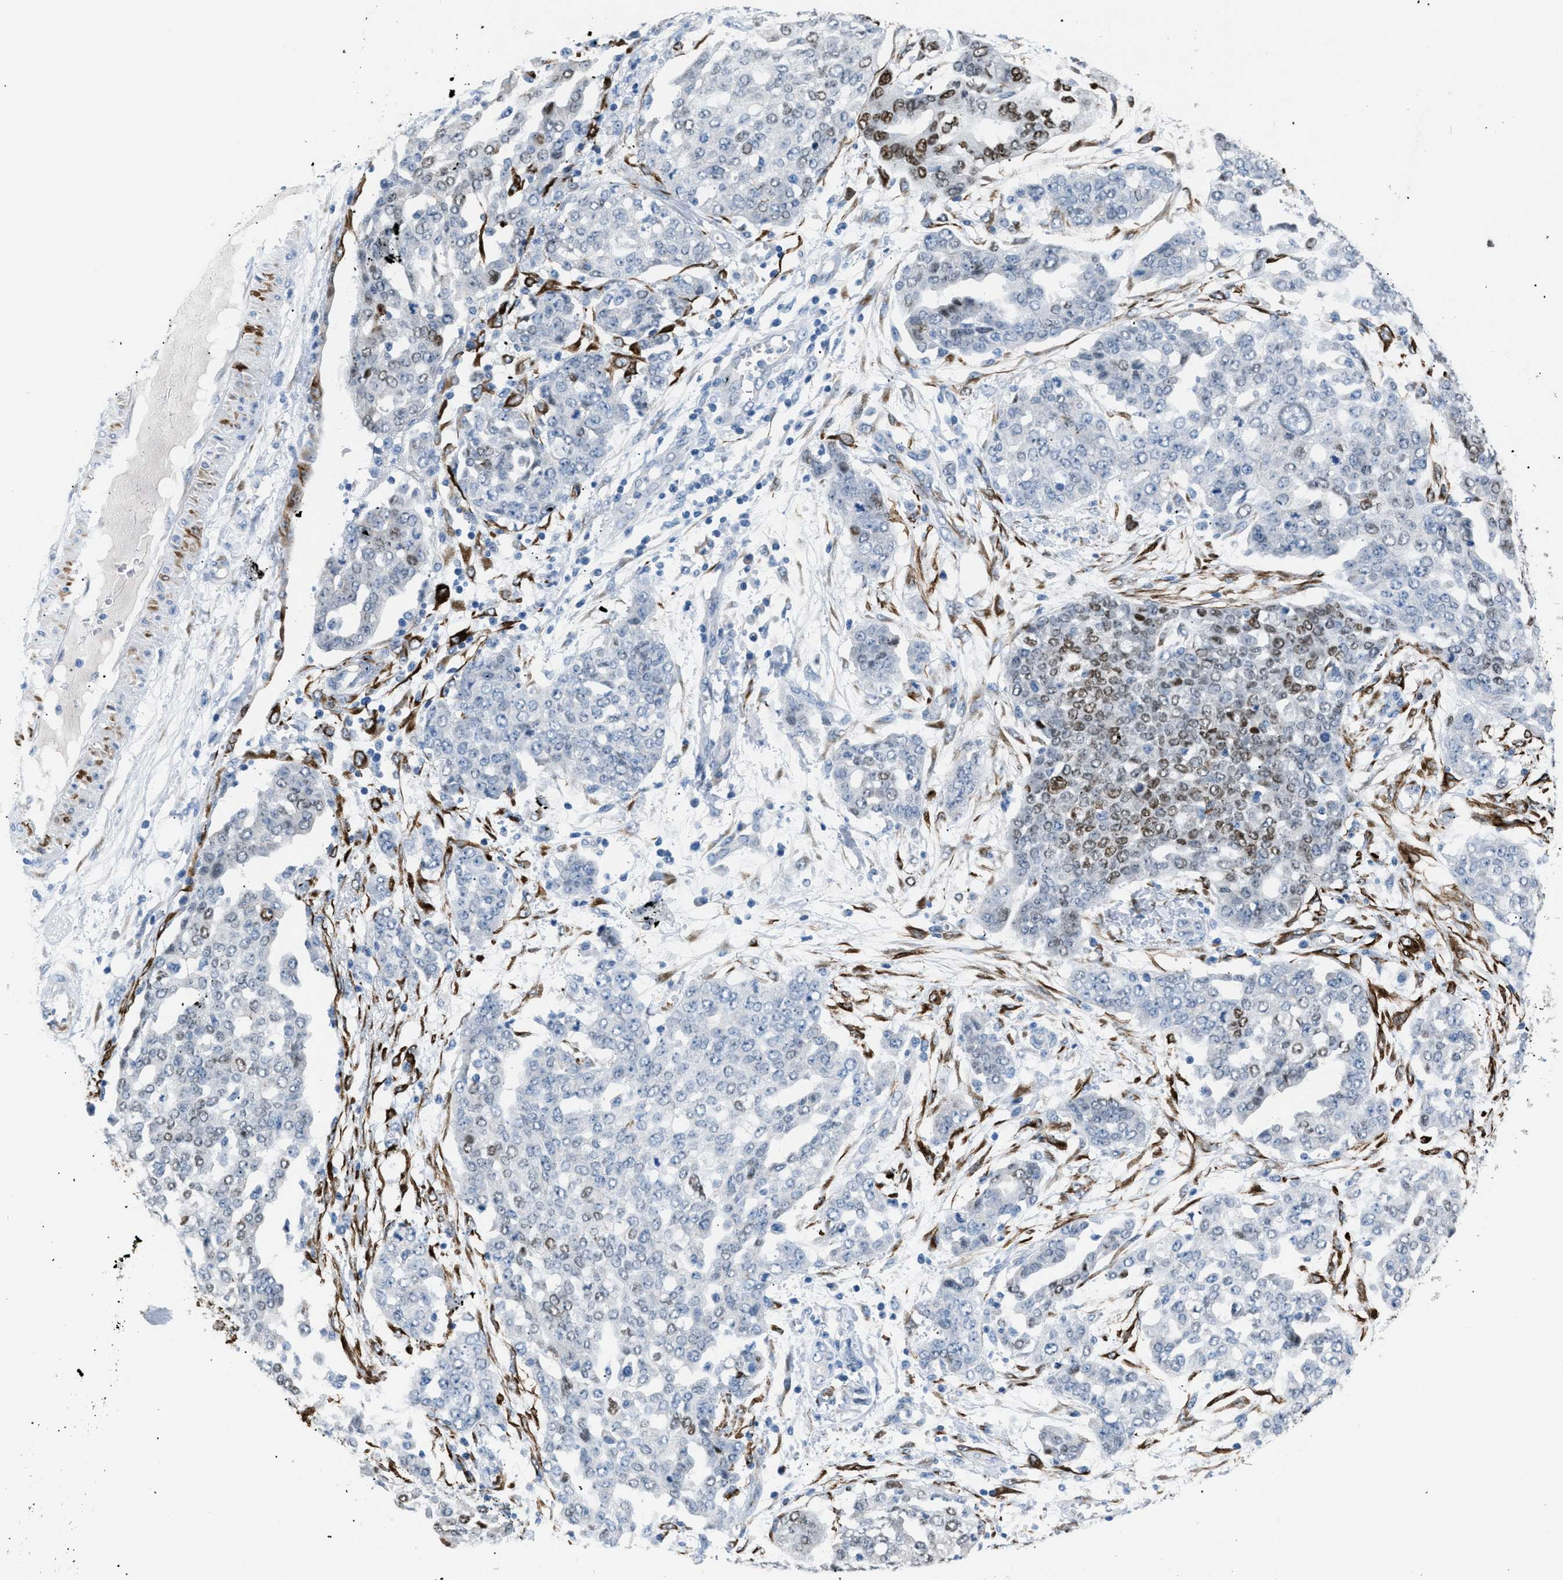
{"staining": {"intensity": "strong", "quantity": "<25%", "location": "nuclear"}, "tissue": "ovarian cancer", "cell_type": "Tumor cells", "image_type": "cancer", "snomed": [{"axis": "morphology", "description": "Cystadenocarcinoma, serous, NOS"}, {"axis": "topography", "description": "Soft tissue"}, {"axis": "topography", "description": "Ovary"}], "caption": "Tumor cells demonstrate medium levels of strong nuclear staining in about <25% of cells in human ovarian serous cystadenocarcinoma. The staining was performed using DAB, with brown indicating positive protein expression. Nuclei are stained blue with hematoxylin.", "gene": "ICA1", "patient": {"sex": "female", "age": 57}}